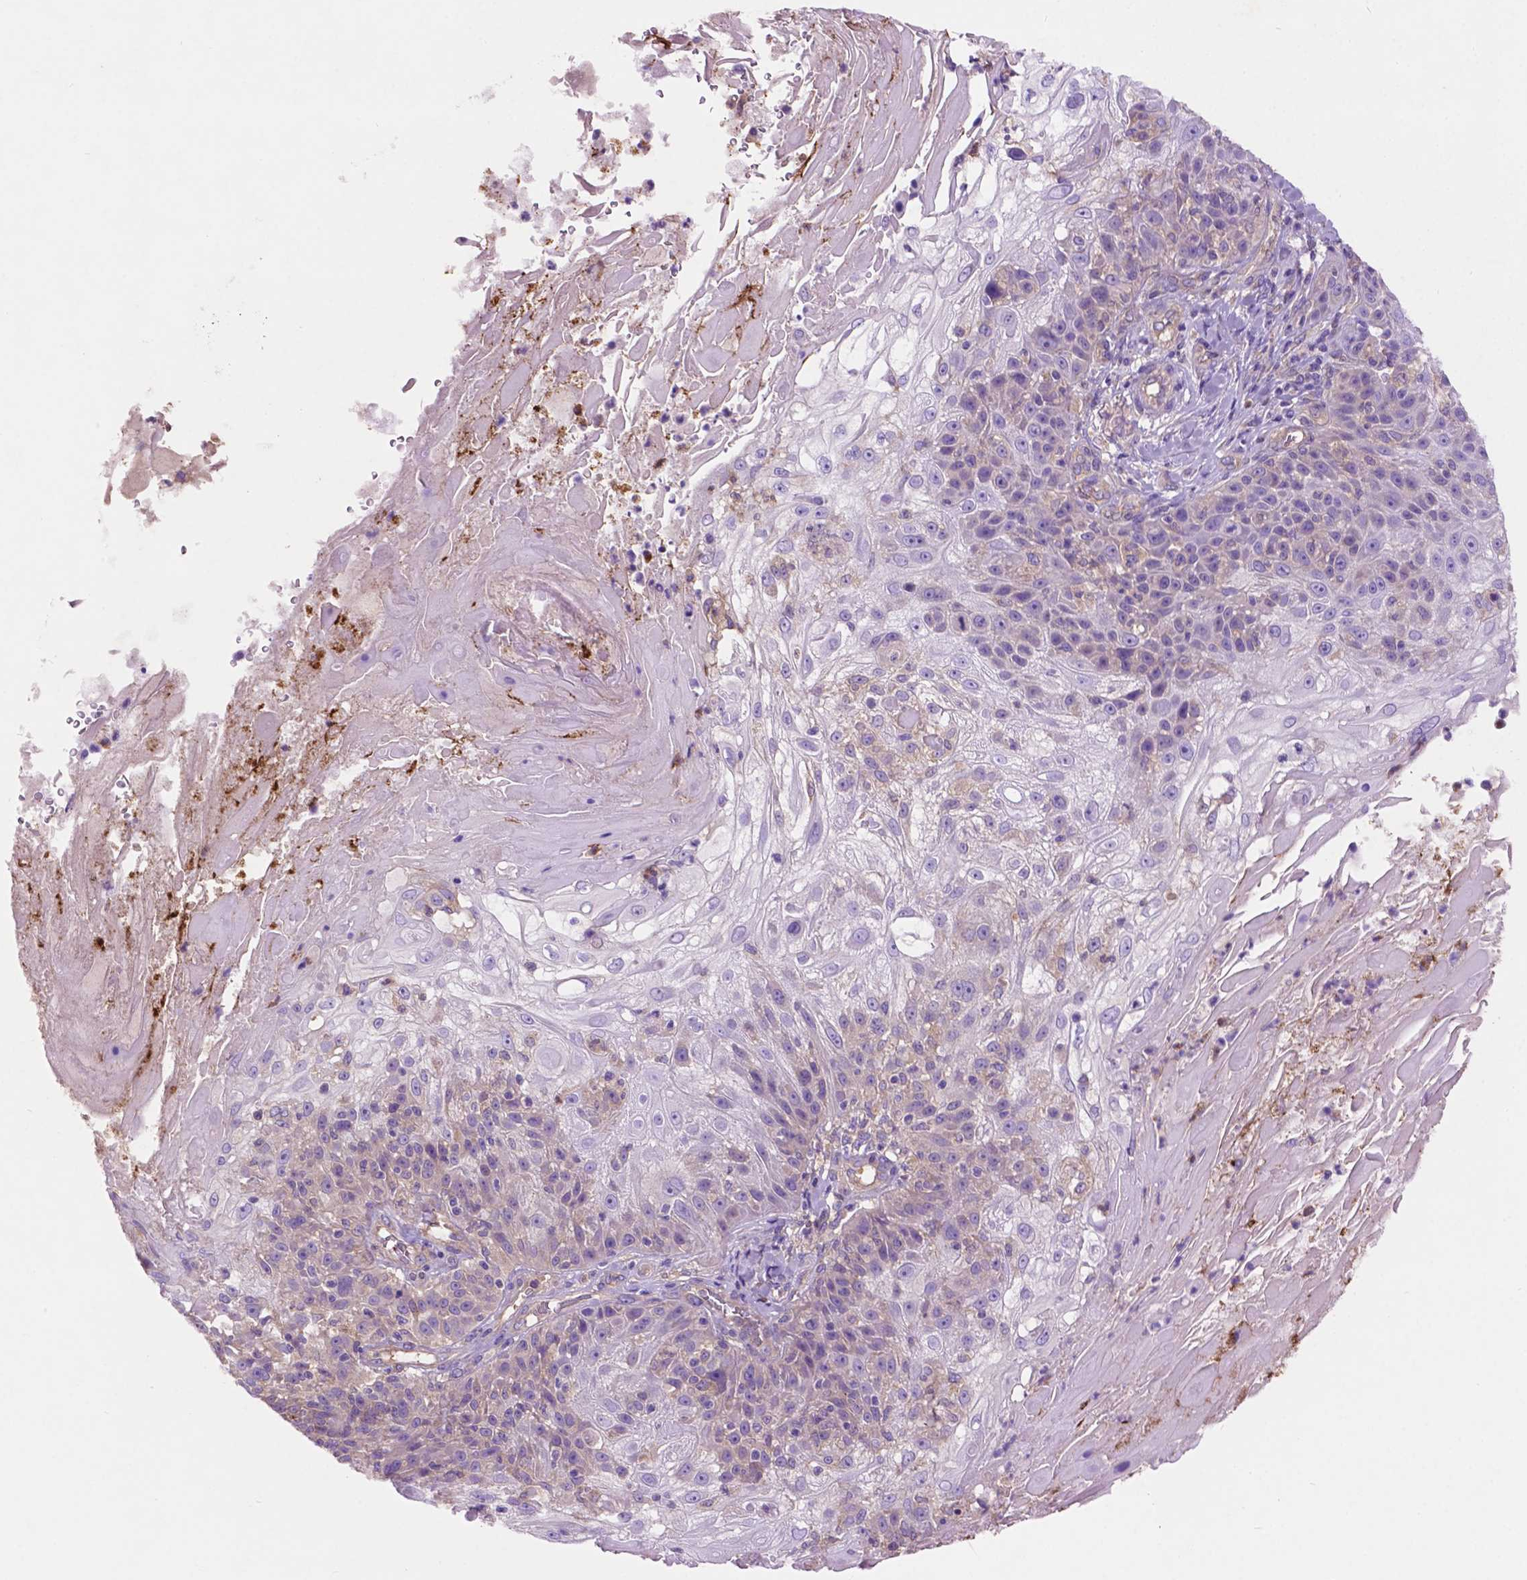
{"staining": {"intensity": "weak", "quantity": "<25%", "location": "cytoplasmic/membranous"}, "tissue": "skin cancer", "cell_type": "Tumor cells", "image_type": "cancer", "snomed": [{"axis": "morphology", "description": "Normal tissue, NOS"}, {"axis": "morphology", "description": "Squamous cell carcinoma, NOS"}, {"axis": "topography", "description": "Skin"}], "caption": "Immunohistochemical staining of squamous cell carcinoma (skin) demonstrates no significant positivity in tumor cells.", "gene": "GDPD5", "patient": {"sex": "female", "age": 83}}